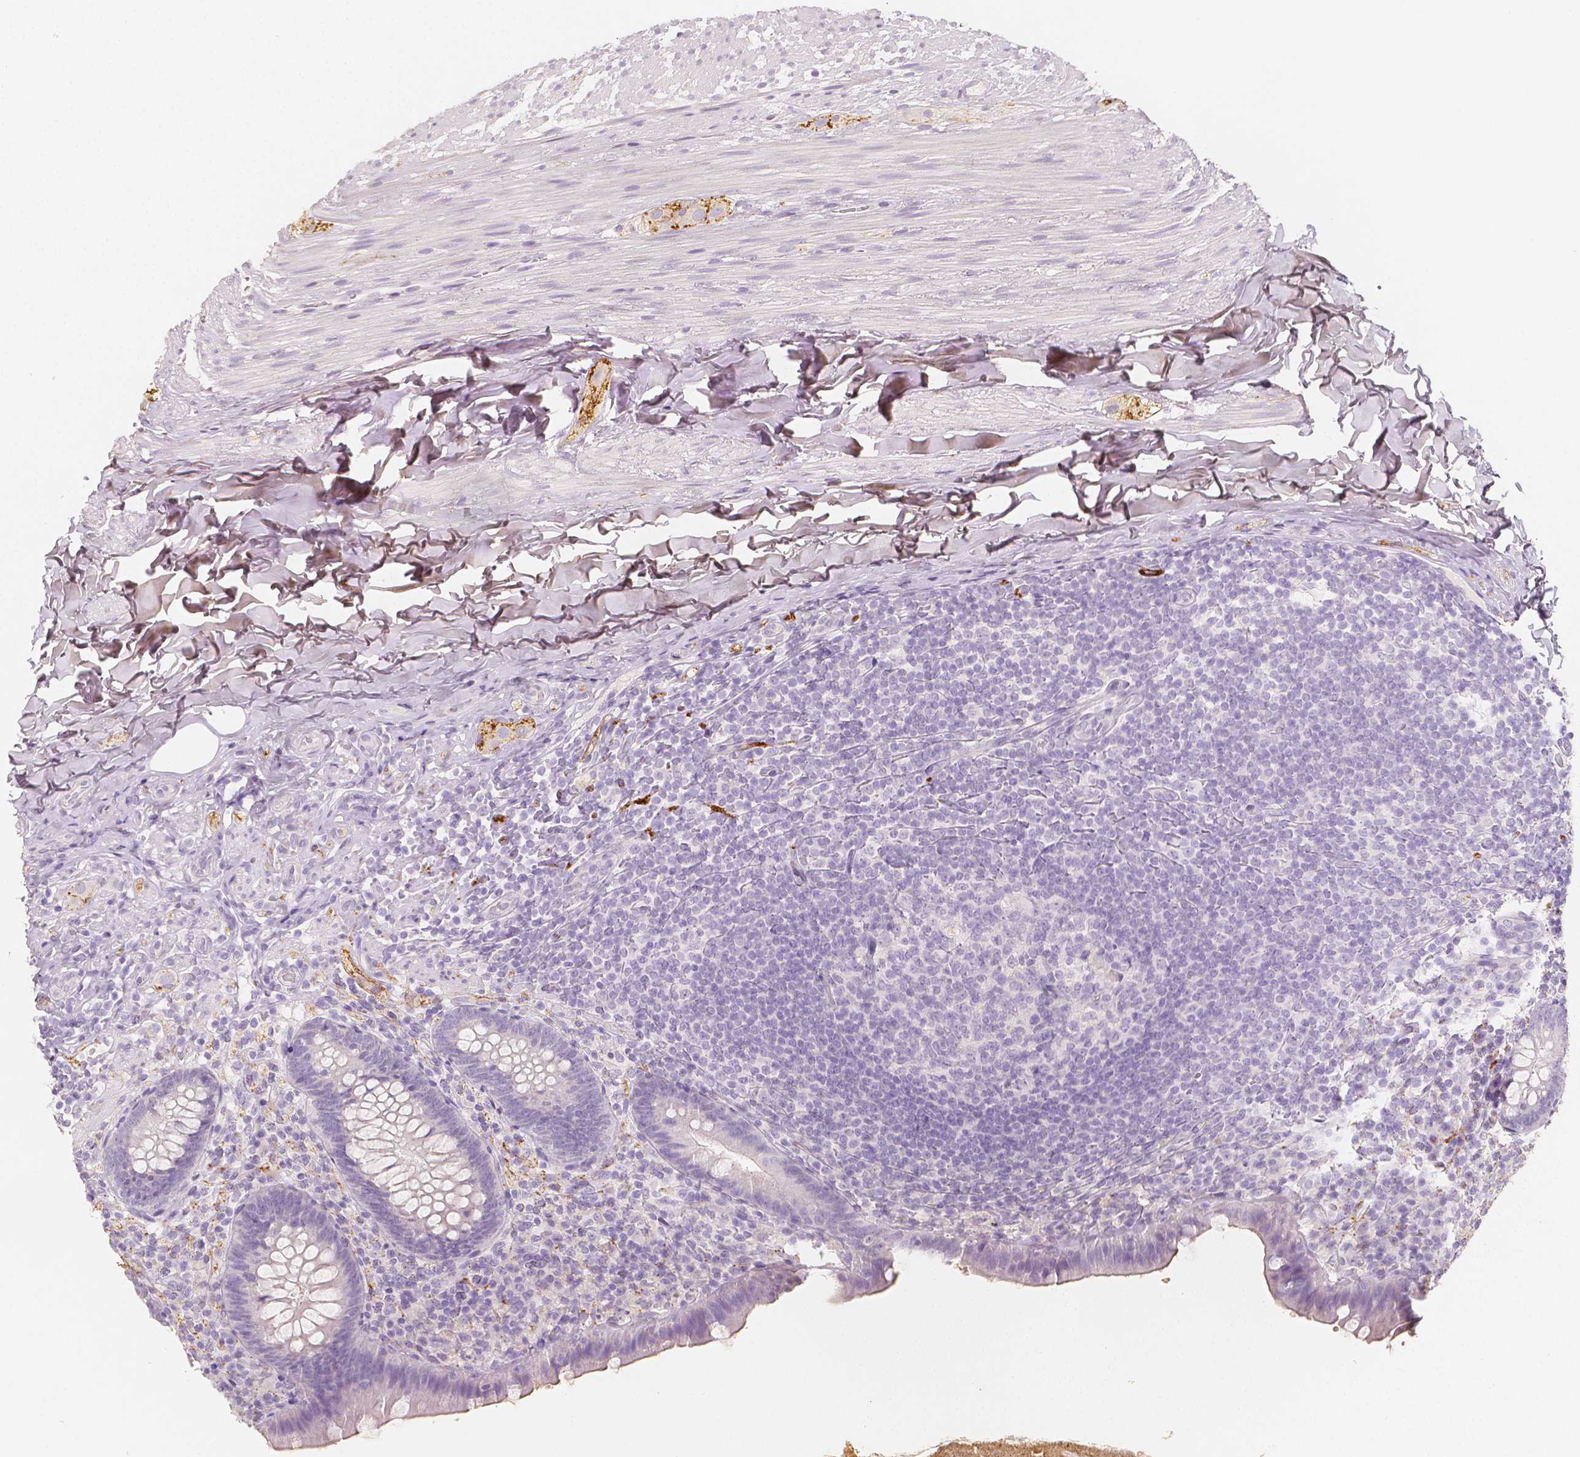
{"staining": {"intensity": "negative", "quantity": "none", "location": "none"}, "tissue": "appendix", "cell_type": "Glandular cells", "image_type": "normal", "snomed": [{"axis": "morphology", "description": "Normal tissue, NOS"}, {"axis": "topography", "description": "Appendix"}], "caption": "Immunohistochemistry photomicrograph of normal human appendix stained for a protein (brown), which displays no staining in glandular cells. The staining was performed using DAB to visualize the protein expression in brown, while the nuclei were stained in blue with hematoxylin (Magnification: 20x).", "gene": "NECAB2", "patient": {"sex": "male", "age": 47}}